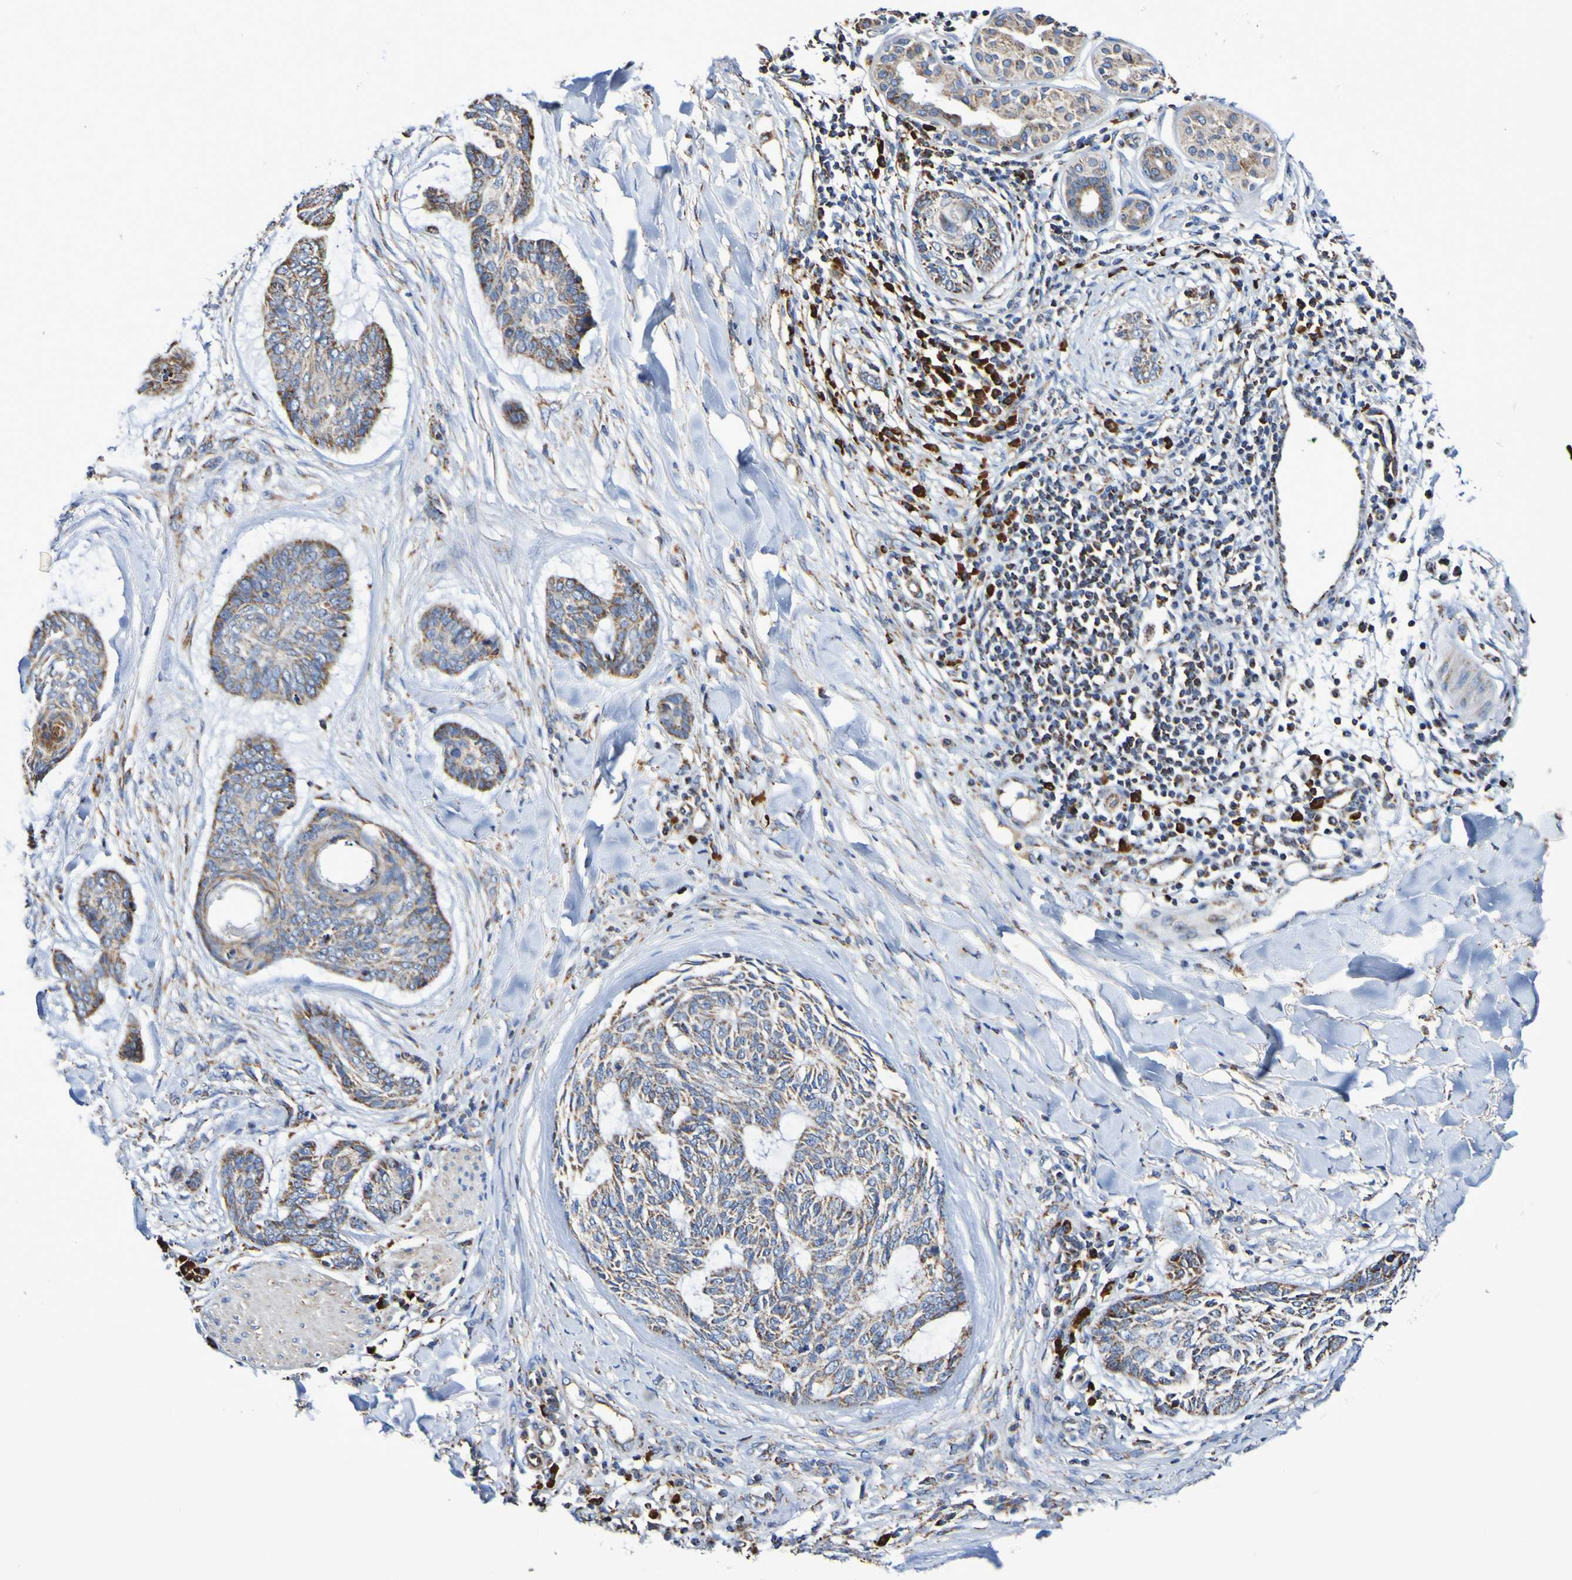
{"staining": {"intensity": "moderate", "quantity": ">75%", "location": "cytoplasmic/membranous"}, "tissue": "skin cancer", "cell_type": "Tumor cells", "image_type": "cancer", "snomed": [{"axis": "morphology", "description": "Basal cell carcinoma"}, {"axis": "topography", "description": "Skin"}], "caption": "Protein staining of basal cell carcinoma (skin) tissue shows moderate cytoplasmic/membranous expression in about >75% of tumor cells. Using DAB (3,3'-diaminobenzidine) (brown) and hematoxylin (blue) stains, captured at high magnification using brightfield microscopy.", "gene": "IL18R1", "patient": {"sex": "male", "age": 43}}